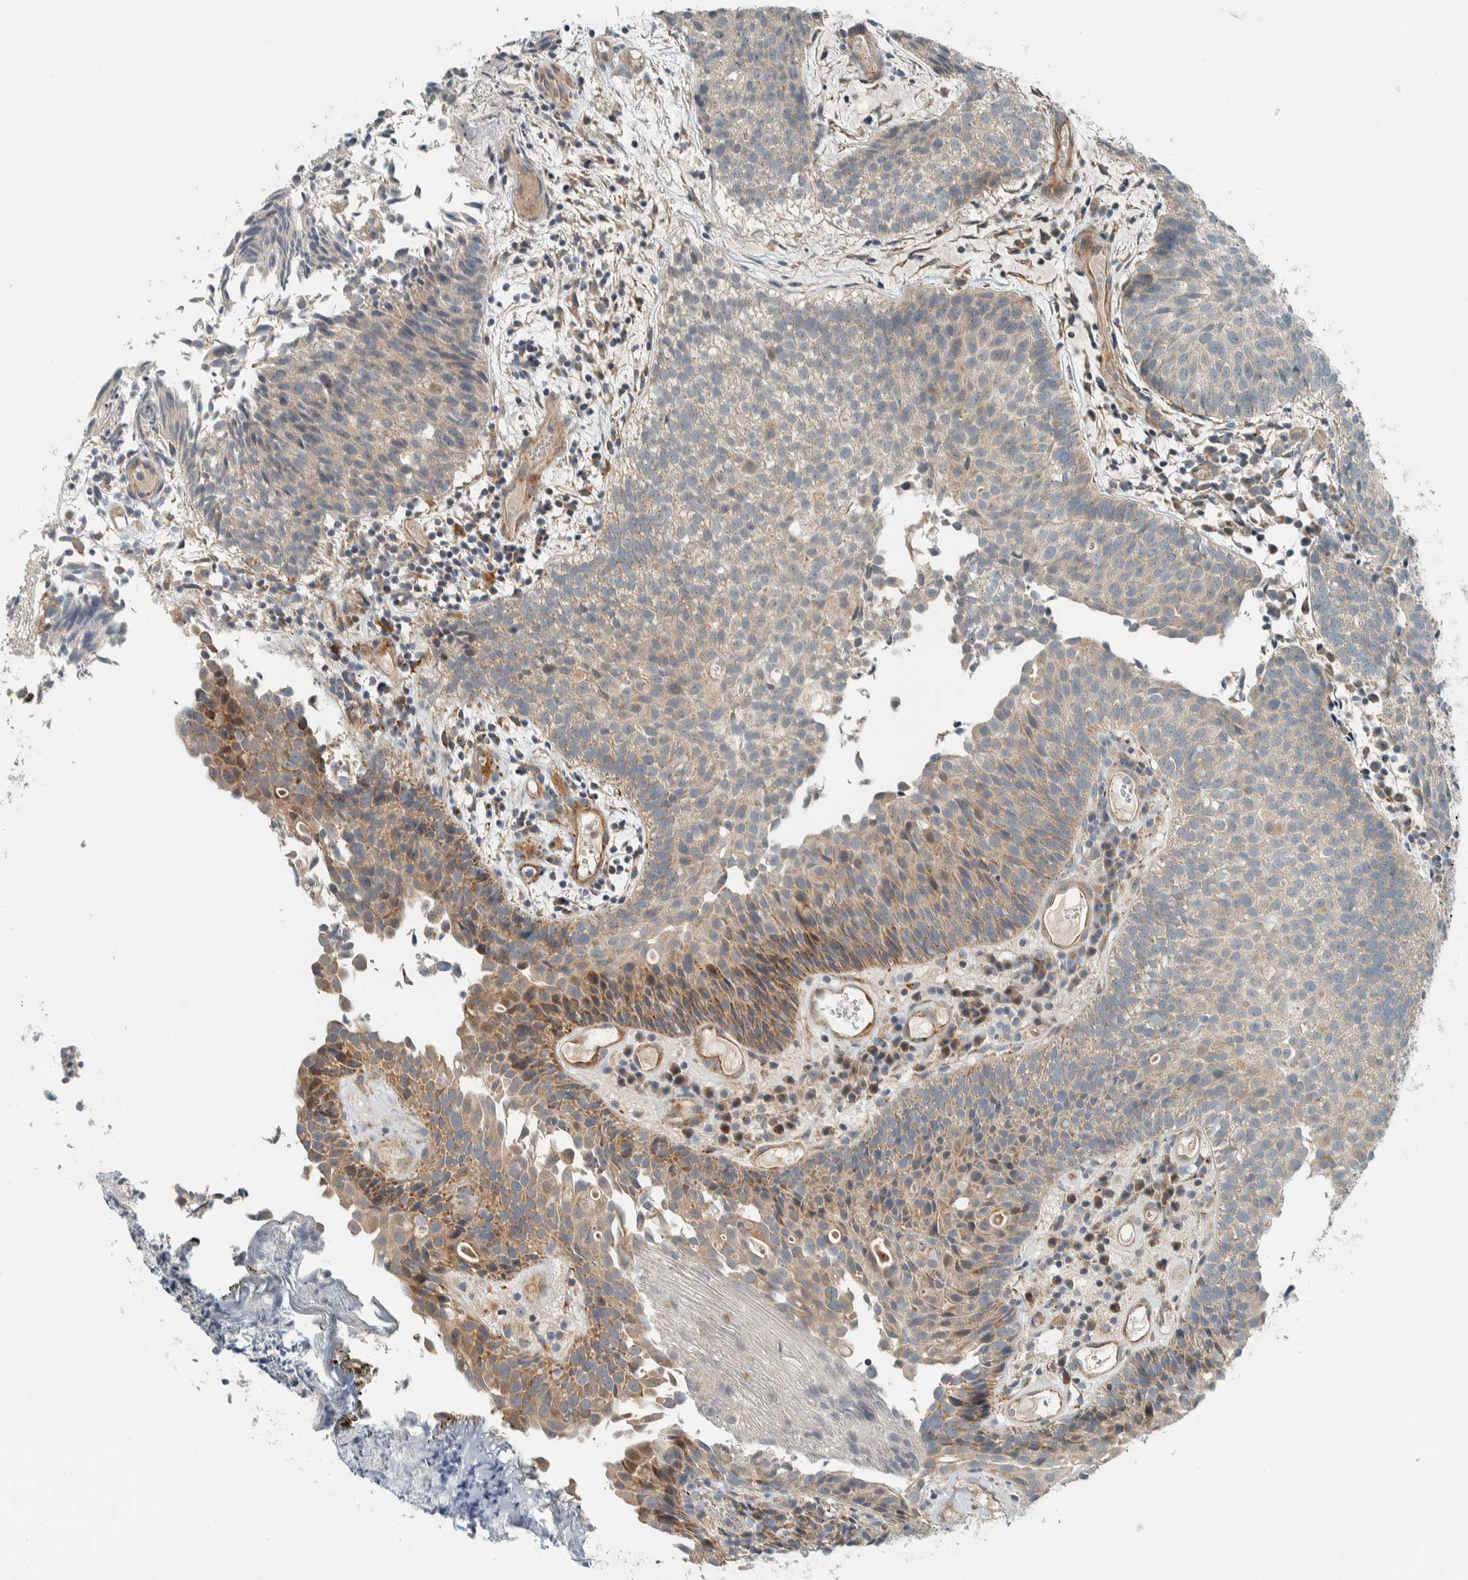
{"staining": {"intensity": "moderate", "quantity": "<25%", "location": "cytoplasmic/membranous"}, "tissue": "urothelial cancer", "cell_type": "Tumor cells", "image_type": "cancer", "snomed": [{"axis": "morphology", "description": "Urothelial carcinoma, Low grade"}, {"axis": "topography", "description": "Urinary bladder"}], "caption": "Immunohistochemical staining of low-grade urothelial carcinoma demonstrates low levels of moderate cytoplasmic/membranous protein staining in approximately <25% of tumor cells.", "gene": "SLFN12L", "patient": {"sex": "male", "age": 86}}